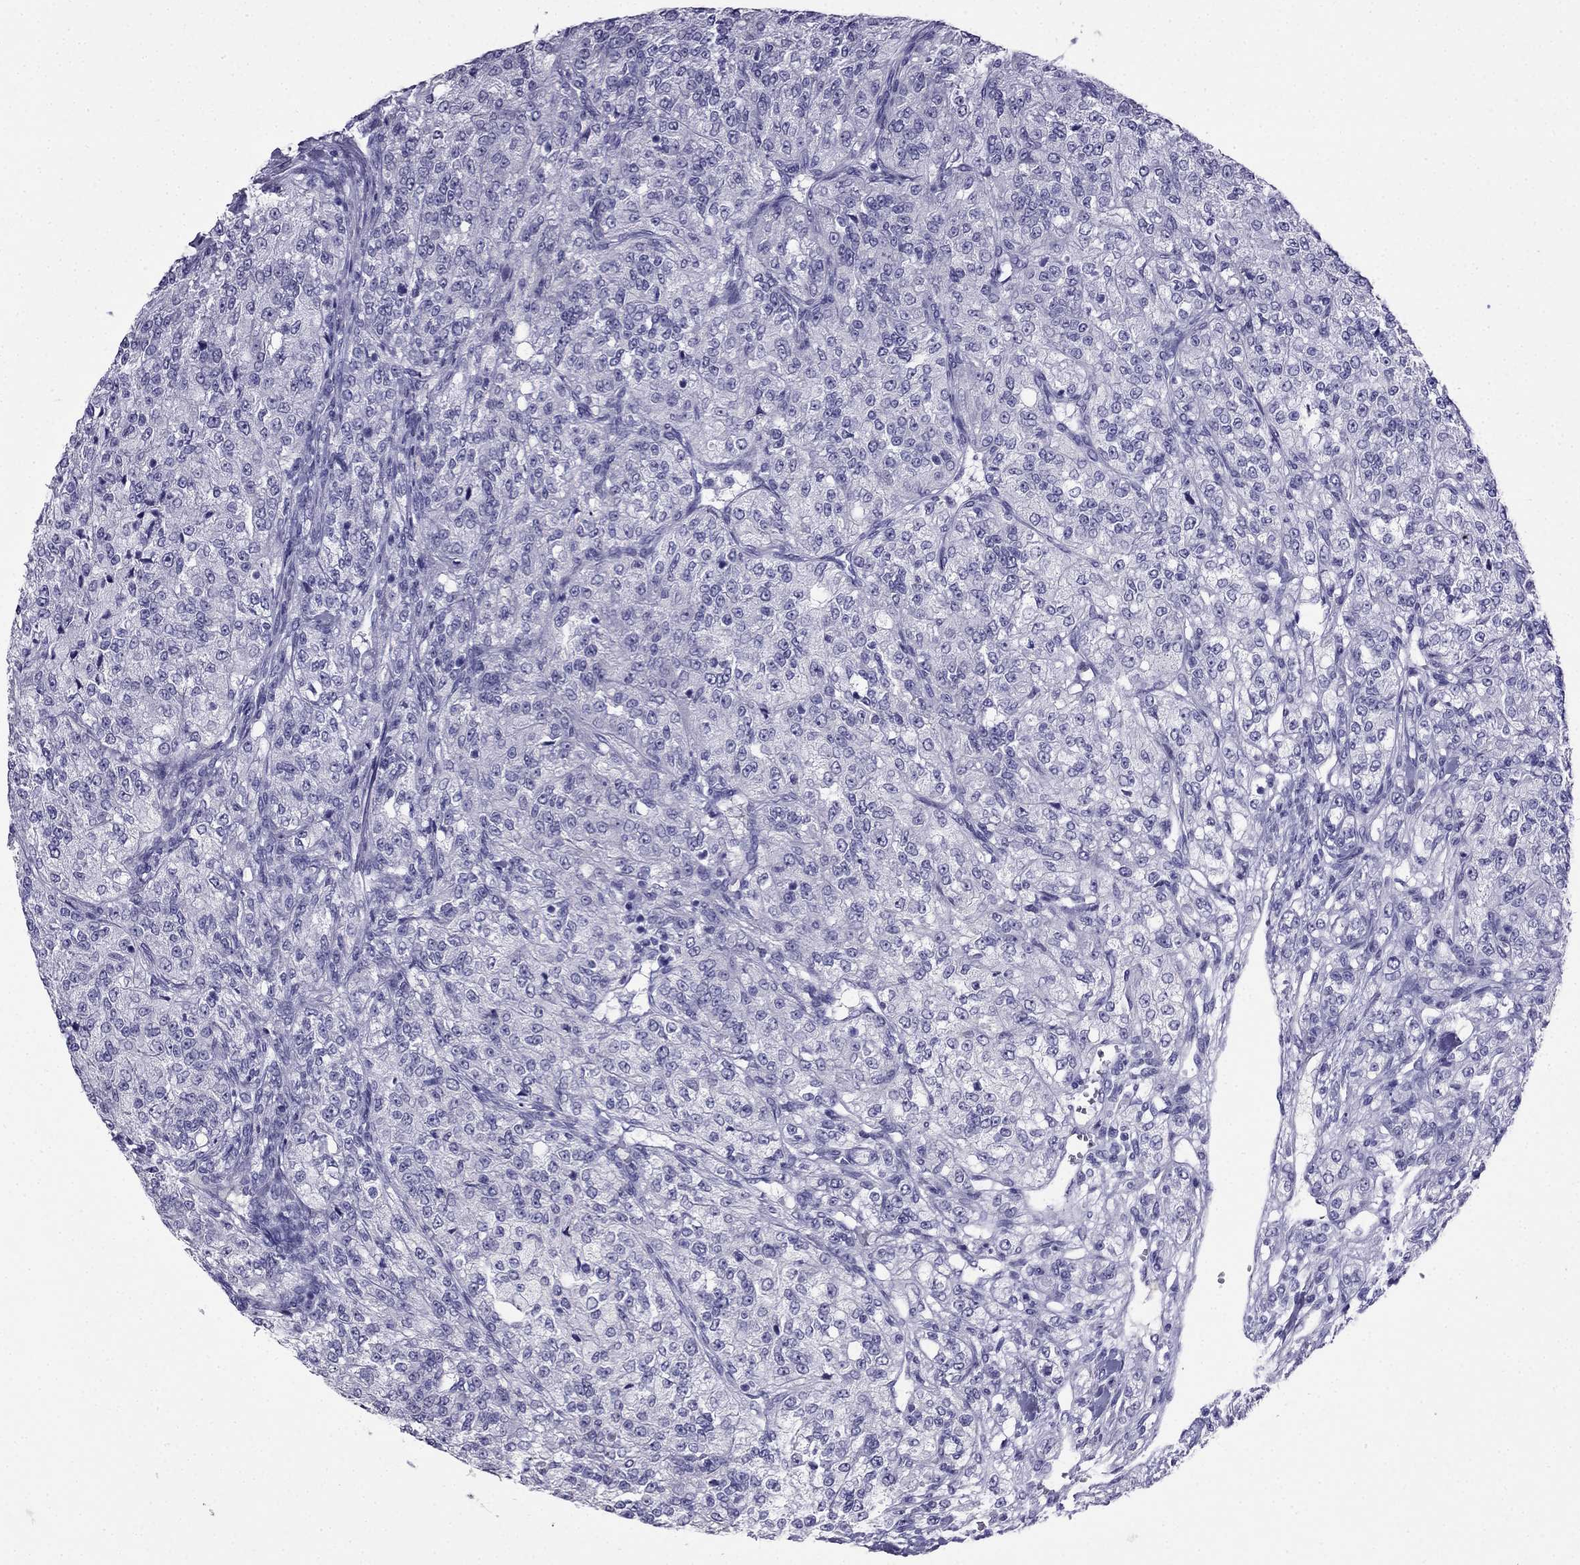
{"staining": {"intensity": "negative", "quantity": "none", "location": "none"}, "tissue": "renal cancer", "cell_type": "Tumor cells", "image_type": "cancer", "snomed": [{"axis": "morphology", "description": "Adenocarcinoma, NOS"}, {"axis": "topography", "description": "Kidney"}], "caption": "Tumor cells show no significant protein positivity in adenocarcinoma (renal). (Stains: DAB immunohistochemistry with hematoxylin counter stain, Microscopy: brightfield microscopy at high magnification).", "gene": "CDHR4", "patient": {"sex": "female", "age": 63}}